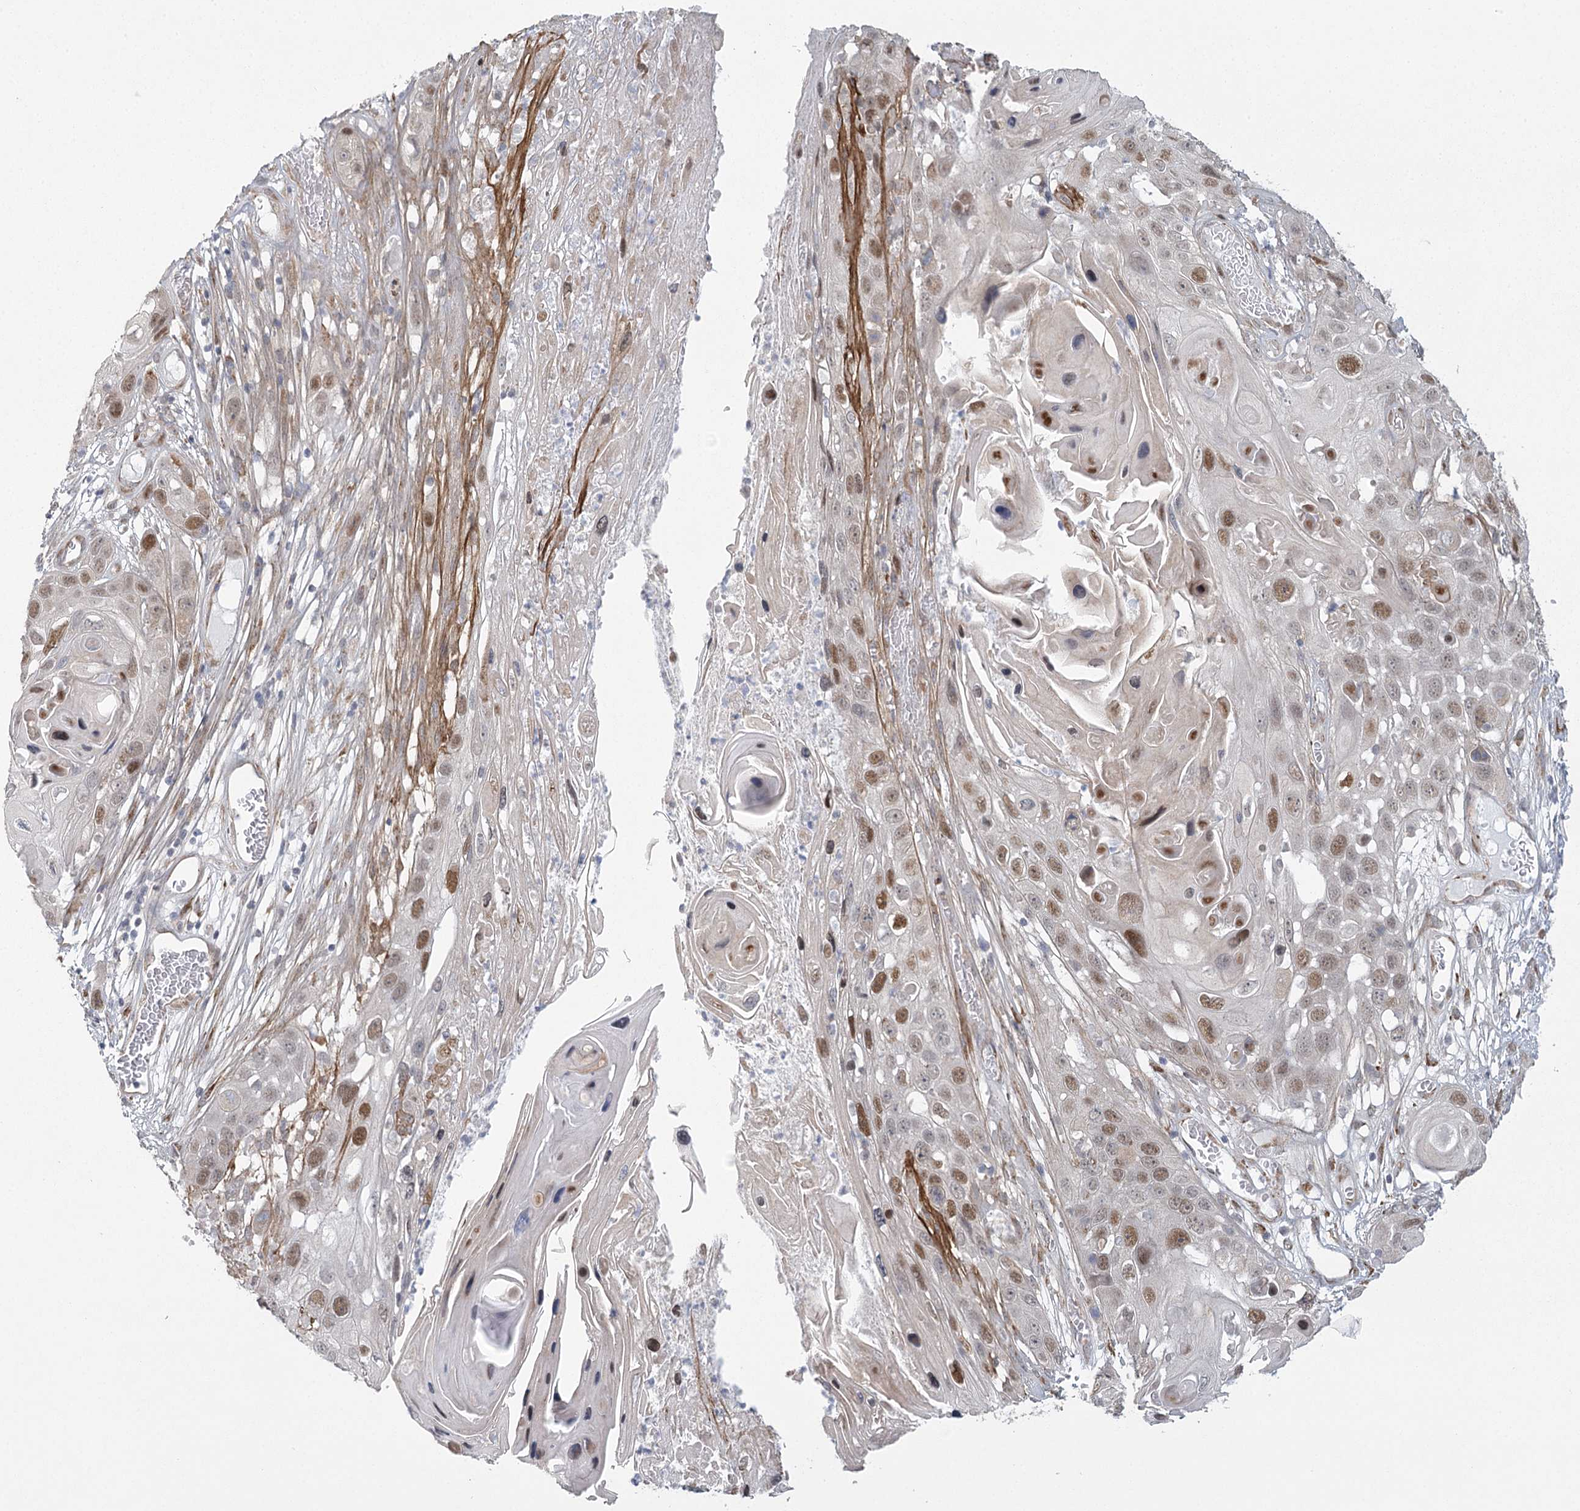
{"staining": {"intensity": "moderate", "quantity": ">75%", "location": "nuclear"}, "tissue": "skin cancer", "cell_type": "Tumor cells", "image_type": "cancer", "snomed": [{"axis": "morphology", "description": "Squamous cell carcinoma, NOS"}, {"axis": "topography", "description": "Skin"}], "caption": "This micrograph exhibits immunohistochemistry staining of skin cancer, with medium moderate nuclear positivity in about >75% of tumor cells.", "gene": "MED28", "patient": {"sex": "male", "age": 55}}